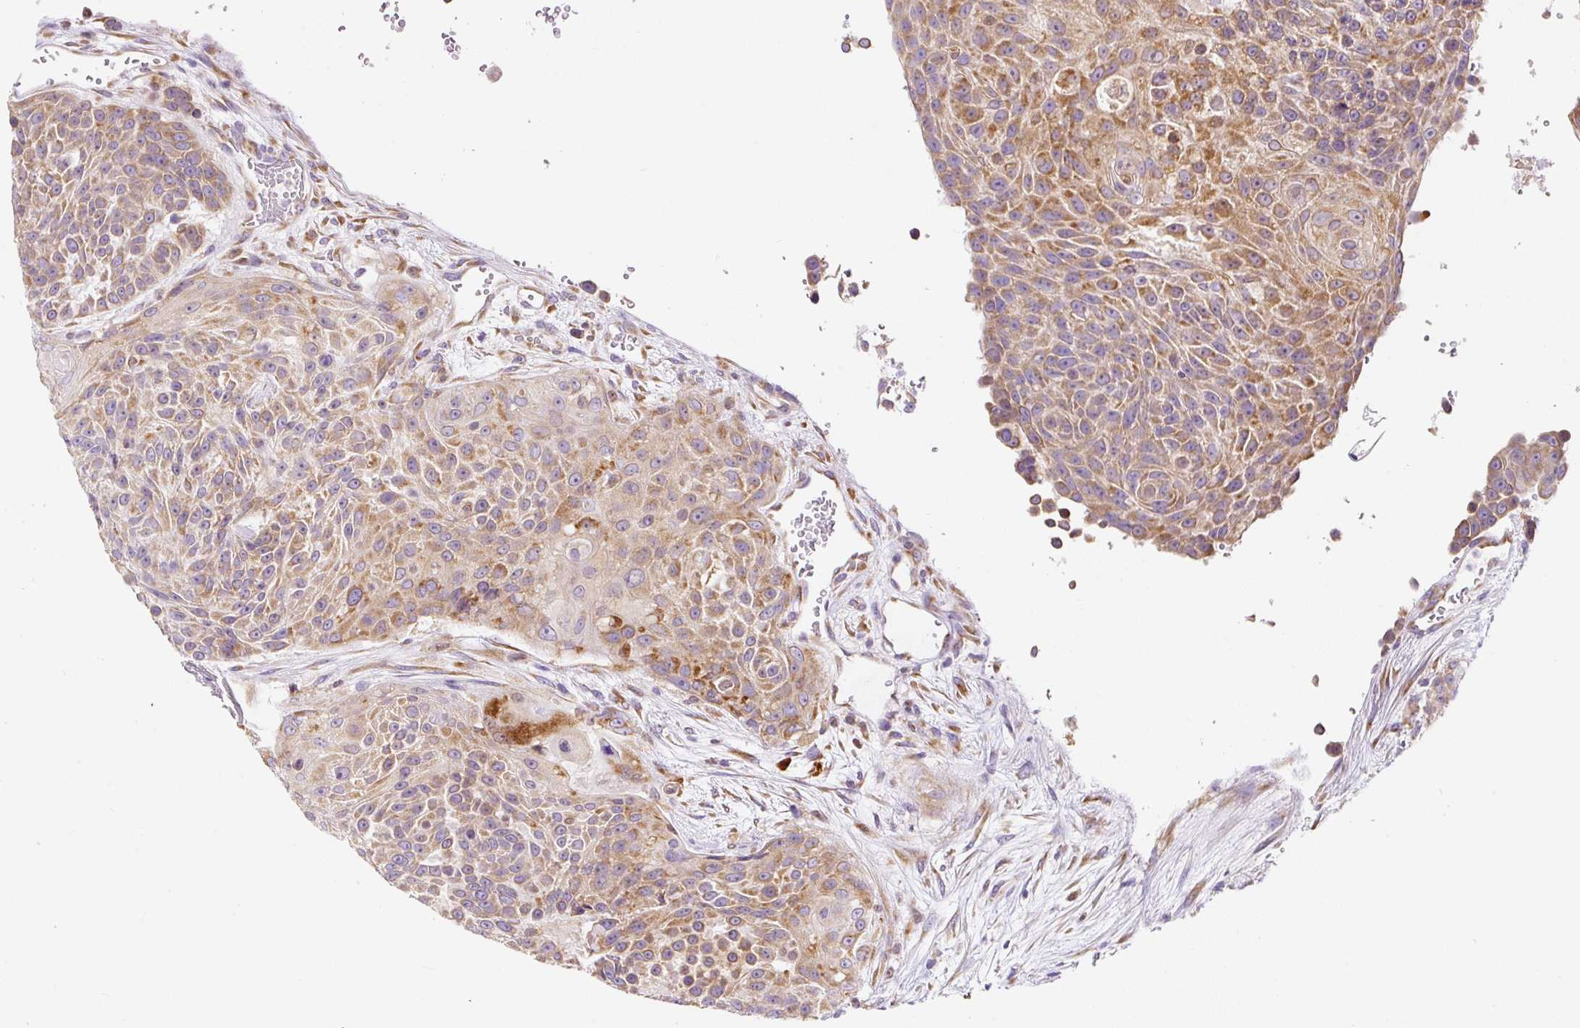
{"staining": {"intensity": "moderate", "quantity": "25%-75%", "location": "cytoplasmic/membranous"}, "tissue": "urothelial cancer", "cell_type": "Tumor cells", "image_type": "cancer", "snomed": [{"axis": "morphology", "description": "Urothelial carcinoma, High grade"}, {"axis": "topography", "description": "Urinary bladder"}], "caption": "Moderate cytoplasmic/membranous protein positivity is identified in approximately 25%-75% of tumor cells in urothelial cancer.", "gene": "DDOST", "patient": {"sex": "female", "age": 63}}